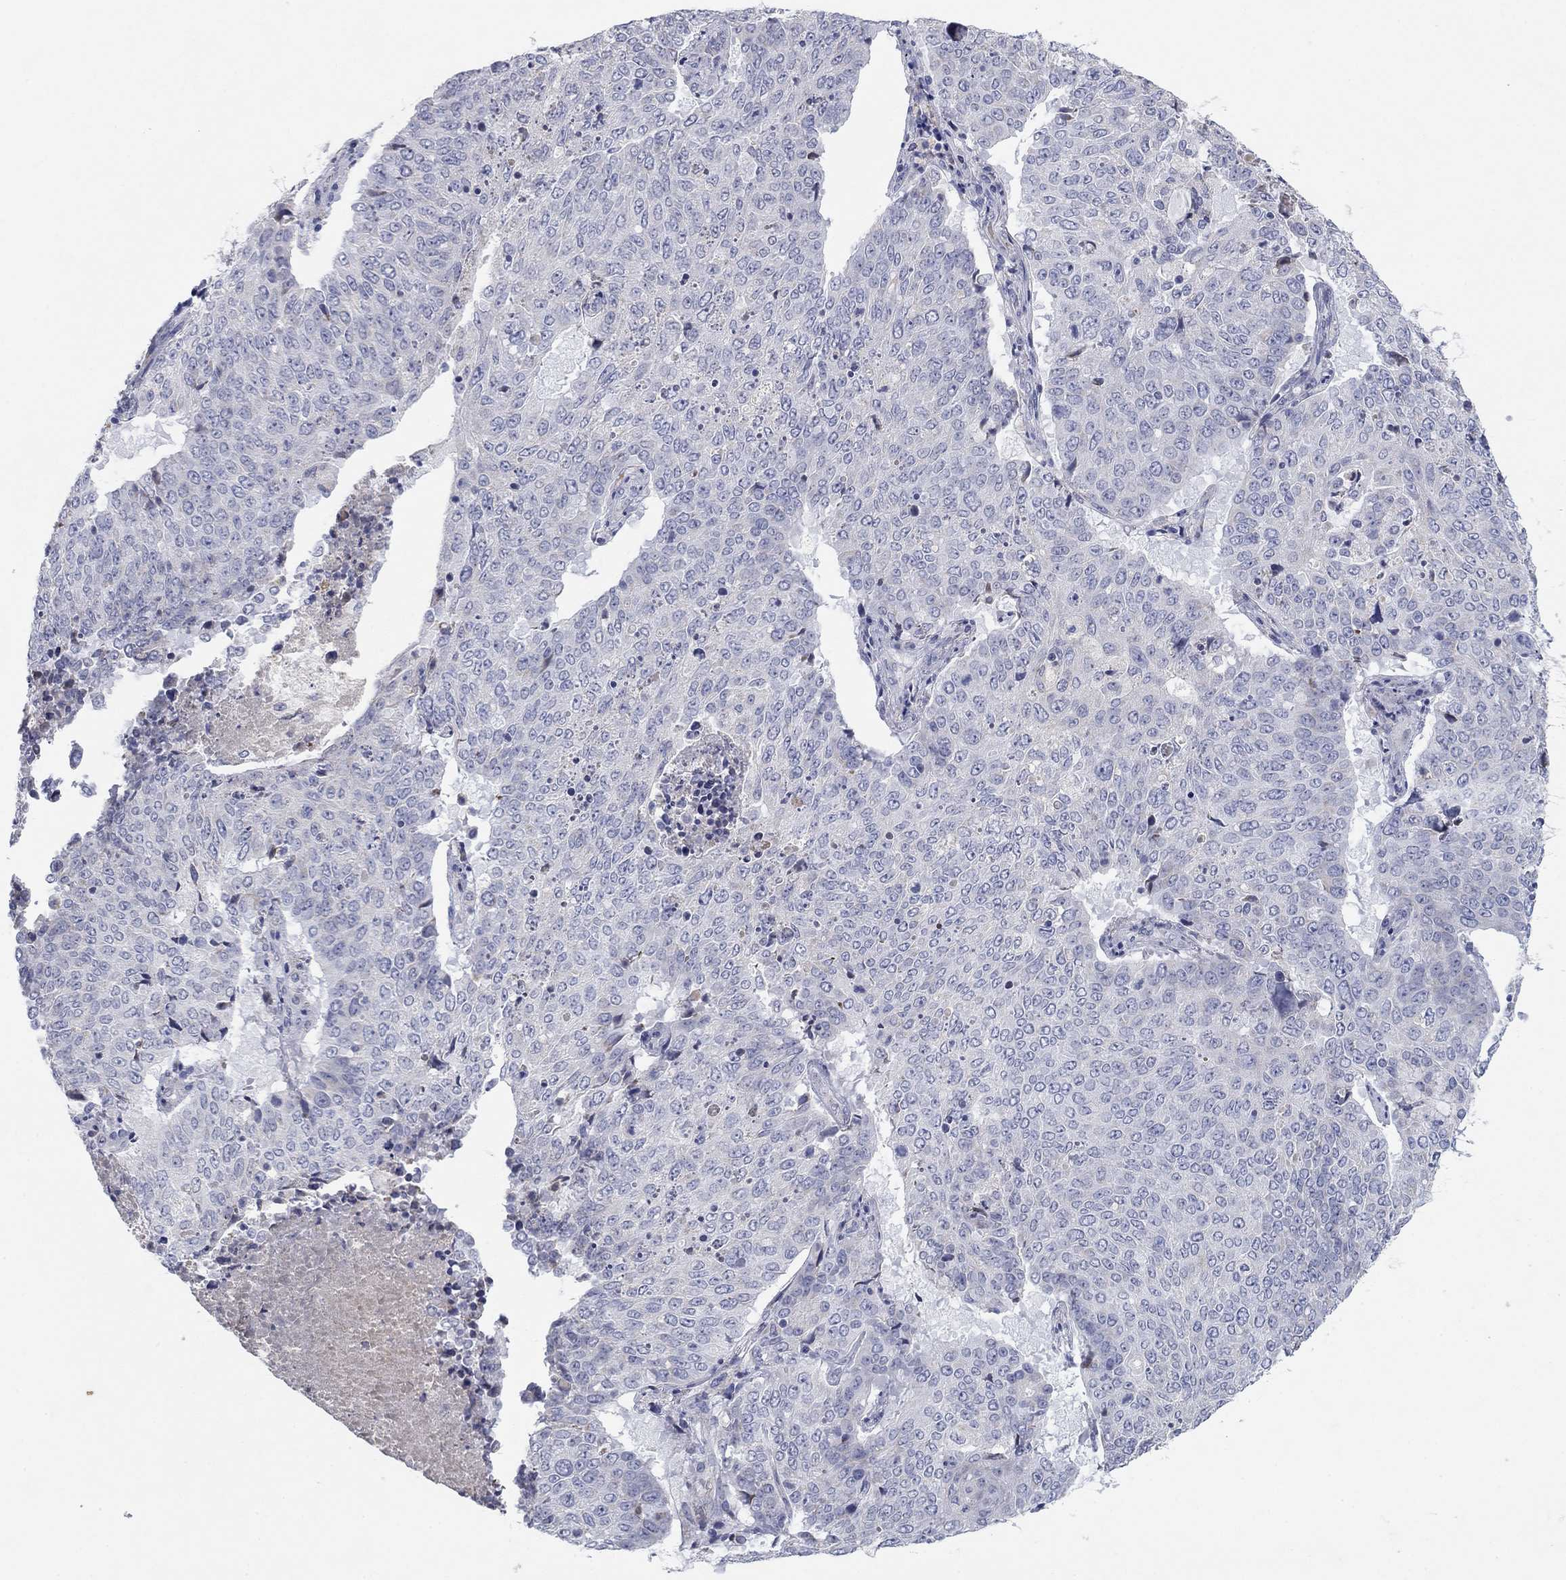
{"staining": {"intensity": "negative", "quantity": "none", "location": "none"}, "tissue": "lung cancer", "cell_type": "Tumor cells", "image_type": "cancer", "snomed": [{"axis": "morphology", "description": "Normal tissue, NOS"}, {"axis": "morphology", "description": "Squamous cell carcinoma, NOS"}, {"axis": "topography", "description": "Bronchus"}, {"axis": "topography", "description": "Lung"}], "caption": "Micrograph shows no significant protein positivity in tumor cells of lung cancer.", "gene": "PTGDS", "patient": {"sex": "male", "age": 64}}